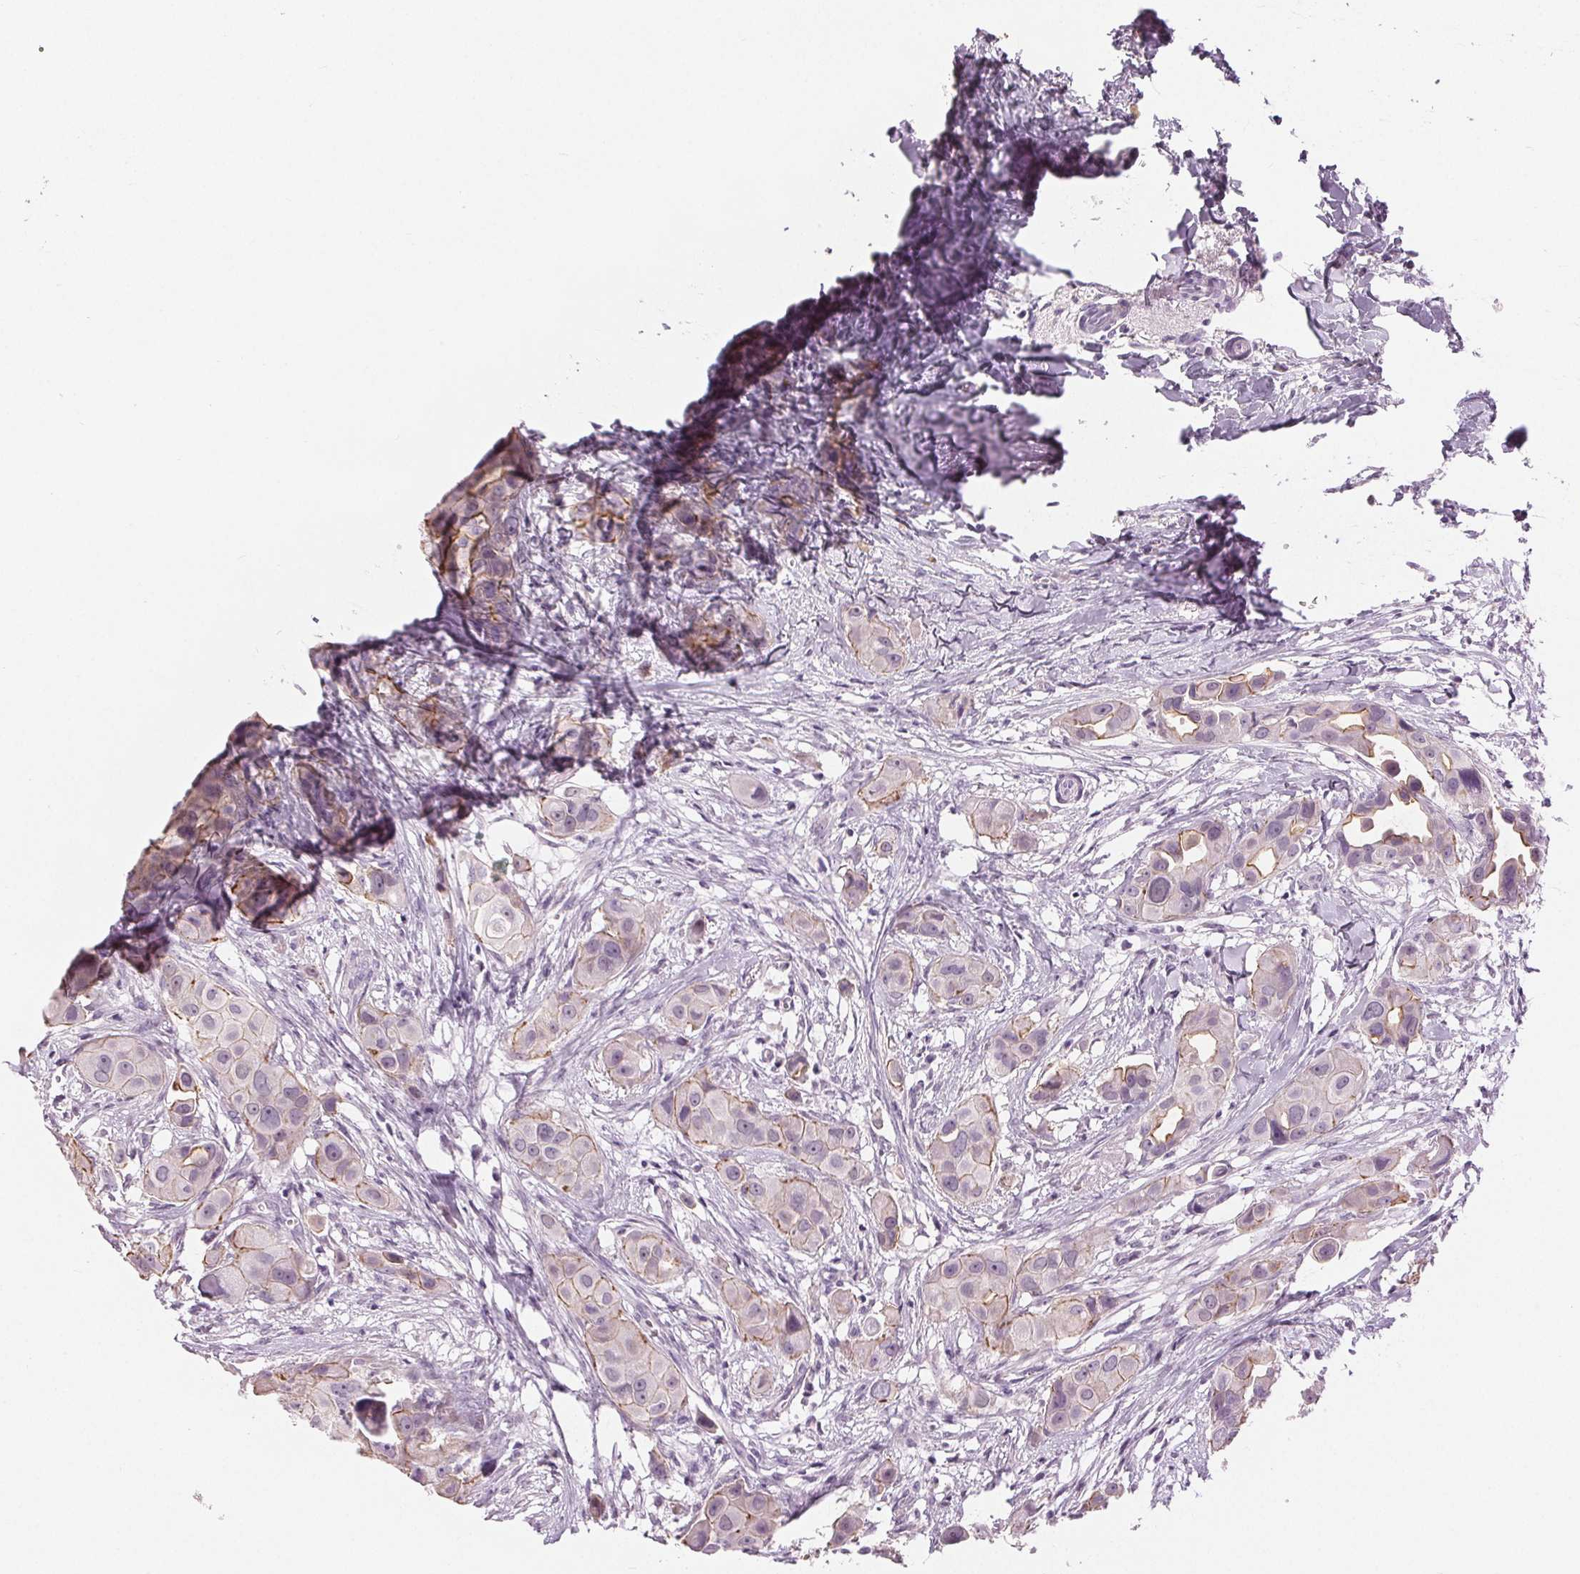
{"staining": {"intensity": "moderate", "quantity": "<25%", "location": "cytoplasmic/membranous"}, "tissue": "breast cancer", "cell_type": "Tumor cells", "image_type": "cancer", "snomed": [{"axis": "morphology", "description": "Duct carcinoma"}, {"axis": "topography", "description": "Breast"}], "caption": "This micrograph reveals IHC staining of human breast intraductal carcinoma, with low moderate cytoplasmic/membranous positivity in about <25% of tumor cells.", "gene": "MISP", "patient": {"sex": "female", "age": 38}}